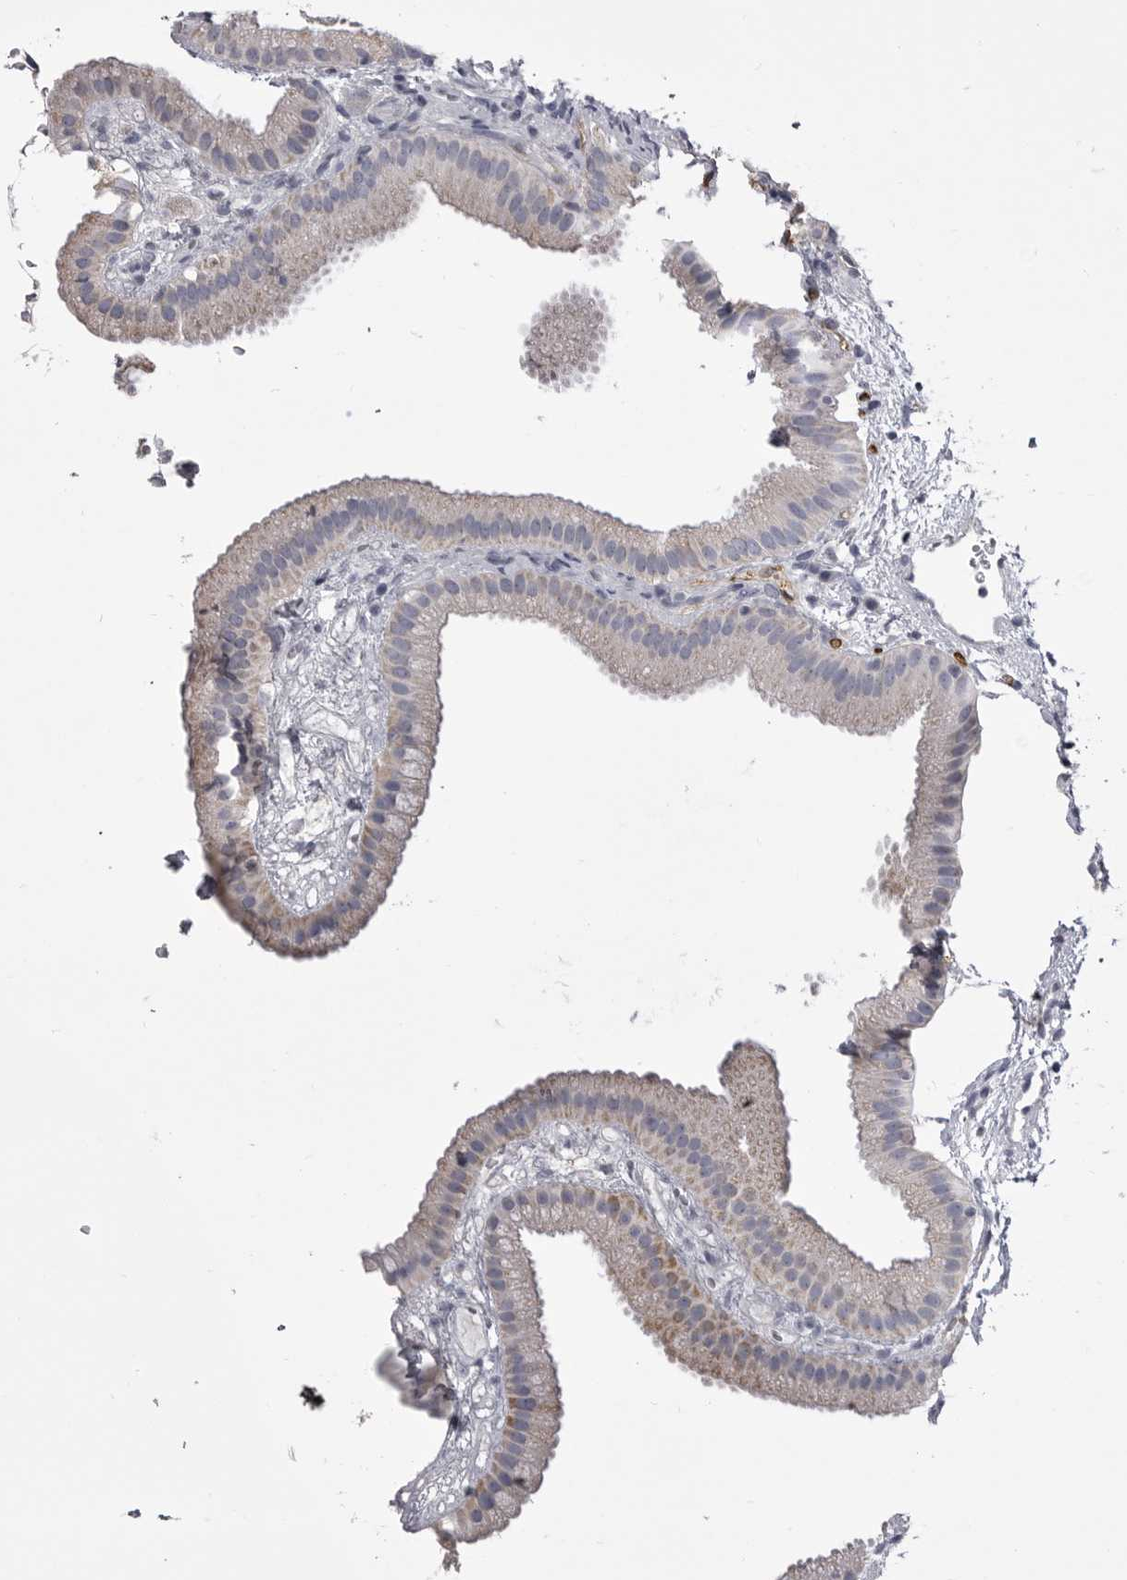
{"staining": {"intensity": "negative", "quantity": "none", "location": "none"}, "tissue": "gallbladder", "cell_type": "Glandular cells", "image_type": "normal", "snomed": [{"axis": "morphology", "description": "Normal tissue, NOS"}, {"axis": "topography", "description": "Gallbladder"}], "caption": "A histopathology image of human gallbladder is negative for staining in glandular cells. The staining was performed using DAB (3,3'-diaminobenzidine) to visualize the protein expression in brown, while the nuclei were stained in blue with hematoxylin (Magnification: 20x).", "gene": "OPLAH", "patient": {"sex": "female", "age": 64}}